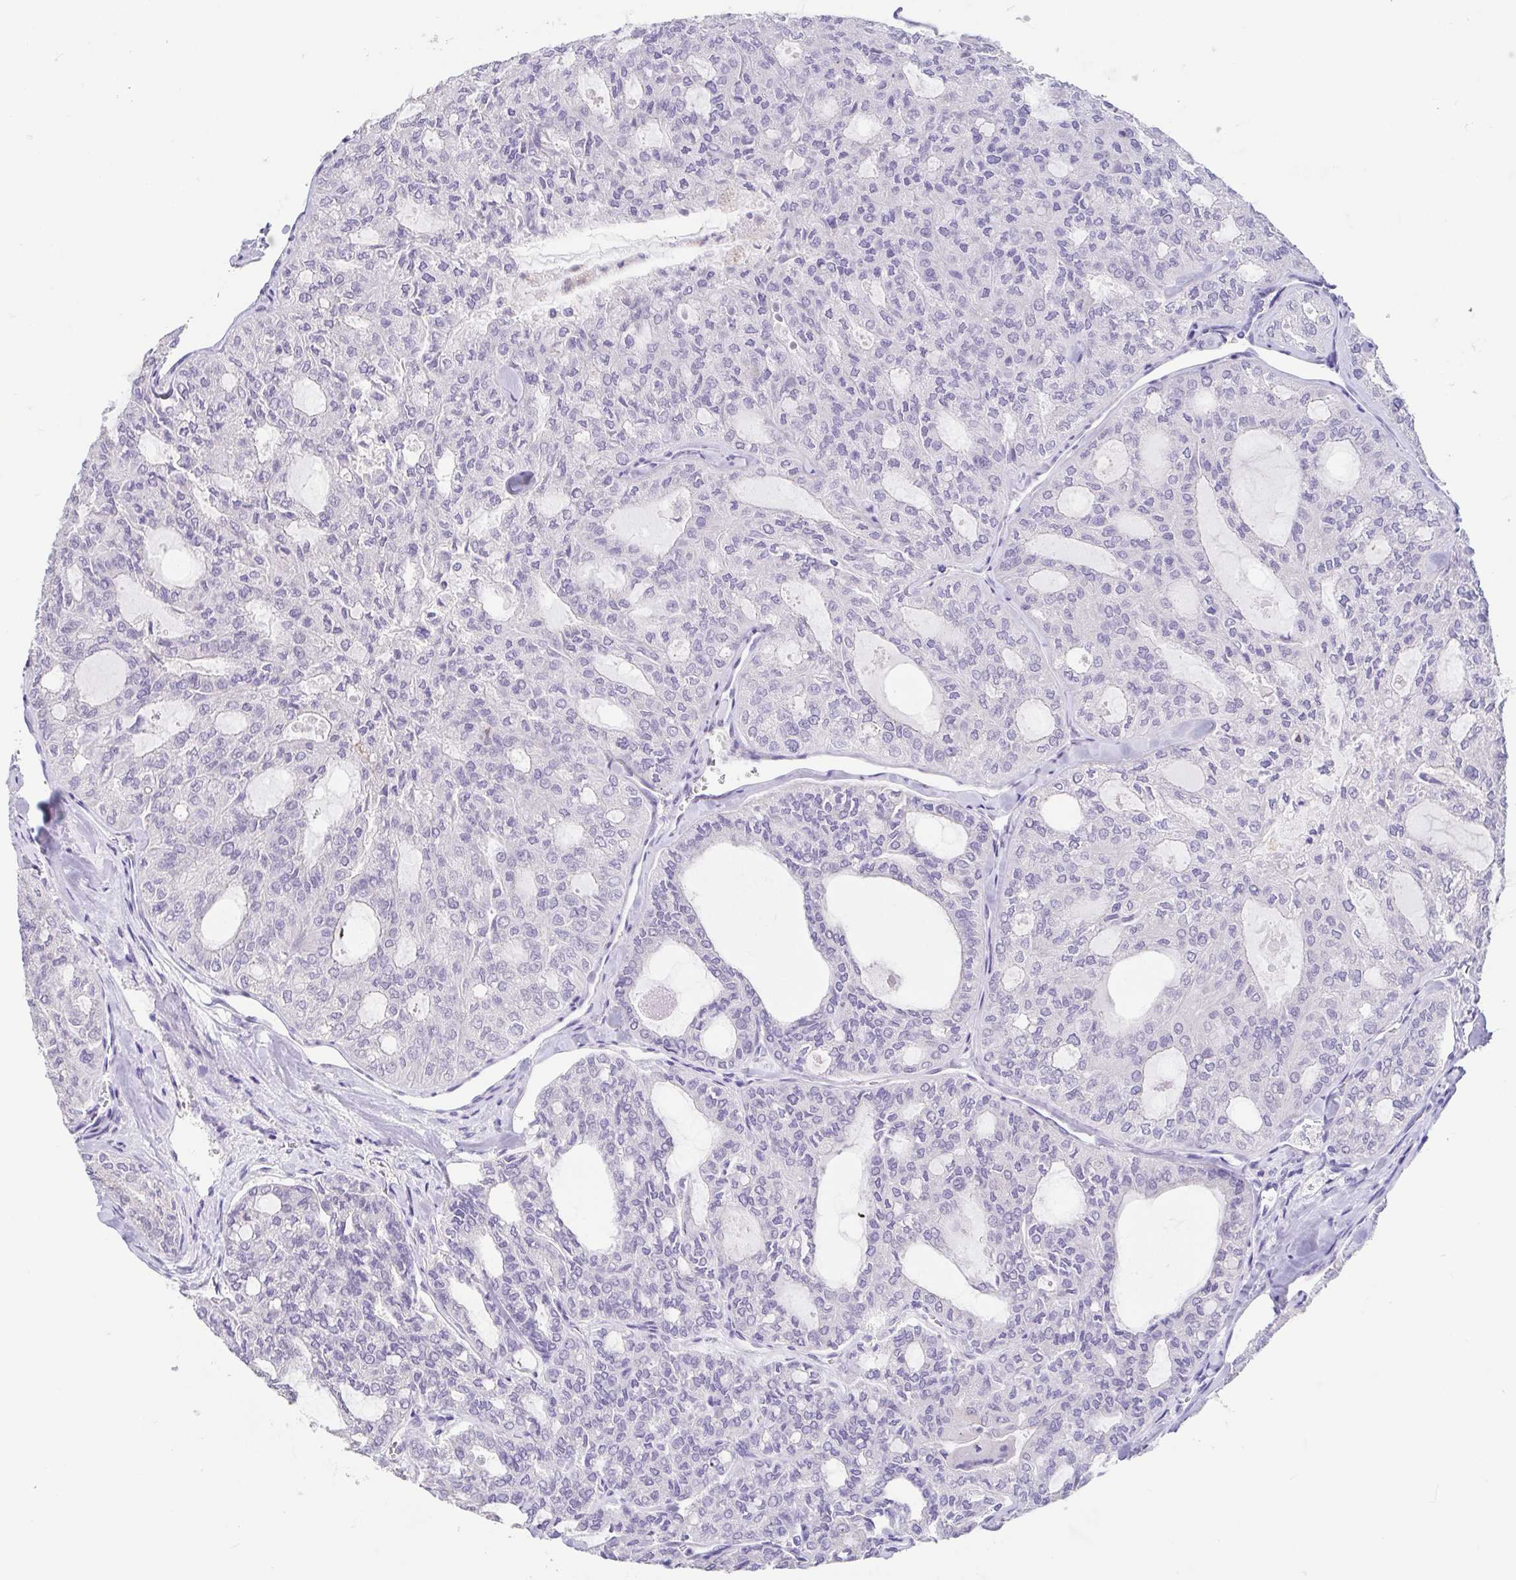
{"staining": {"intensity": "negative", "quantity": "none", "location": "none"}, "tissue": "thyroid cancer", "cell_type": "Tumor cells", "image_type": "cancer", "snomed": [{"axis": "morphology", "description": "Follicular adenoma carcinoma, NOS"}, {"axis": "topography", "description": "Thyroid gland"}], "caption": "IHC of human thyroid cancer (follicular adenoma carcinoma) shows no expression in tumor cells.", "gene": "FABP3", "patient": {"sex": "male", "age": 75}}